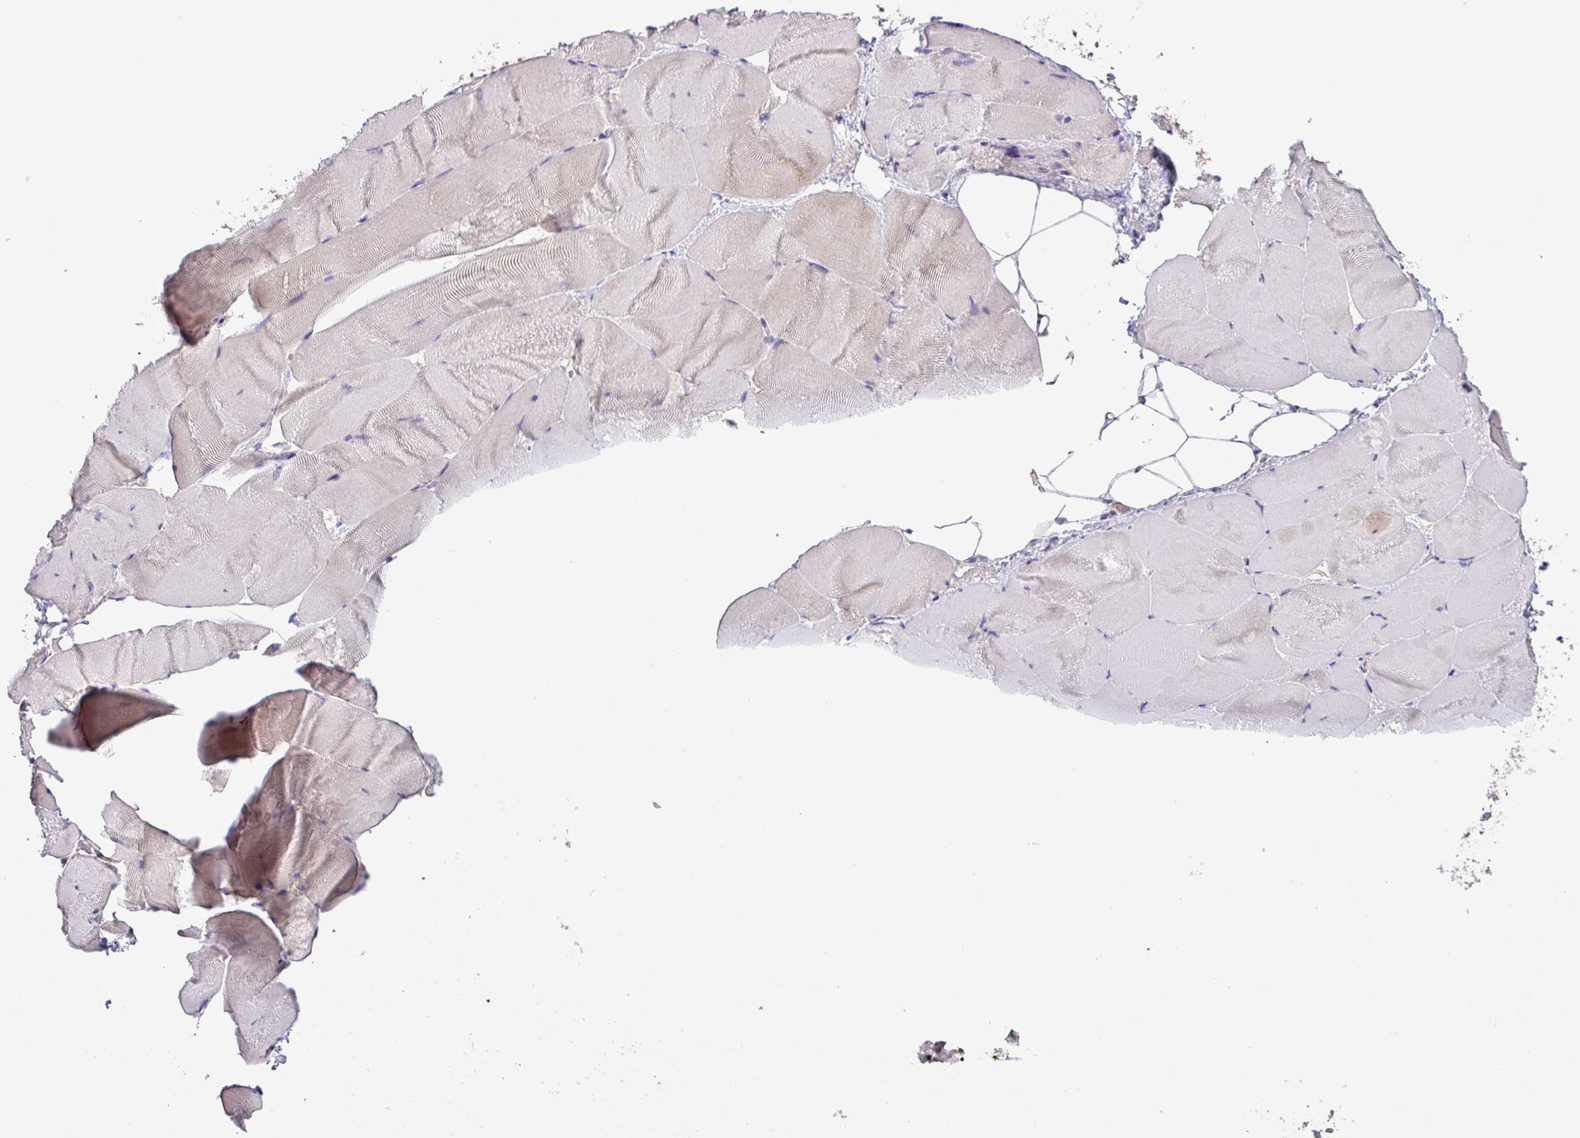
{"staining": {"intensity": "negative", "quantity": "none", "location": "none"}, "tissue": "skeletal muscle", "cell_type": "Myocytes", "image_type": "normal", "snomed": [{"axis": "morphology", "description": "Normal tissue, NOS"}, {"axis": "topography", "description": "Skeletal muscle"}], "caption": "High magnification brightfield microscopy of benign skeletal muscle stained with DAB (3,3'-diaminobenzidine) (brown) and counterstained with hematoxylin (blue): myocytes show no significant positivity.", "gene": "GALNT12", "patient": {"sex": "female", "age": 64}}